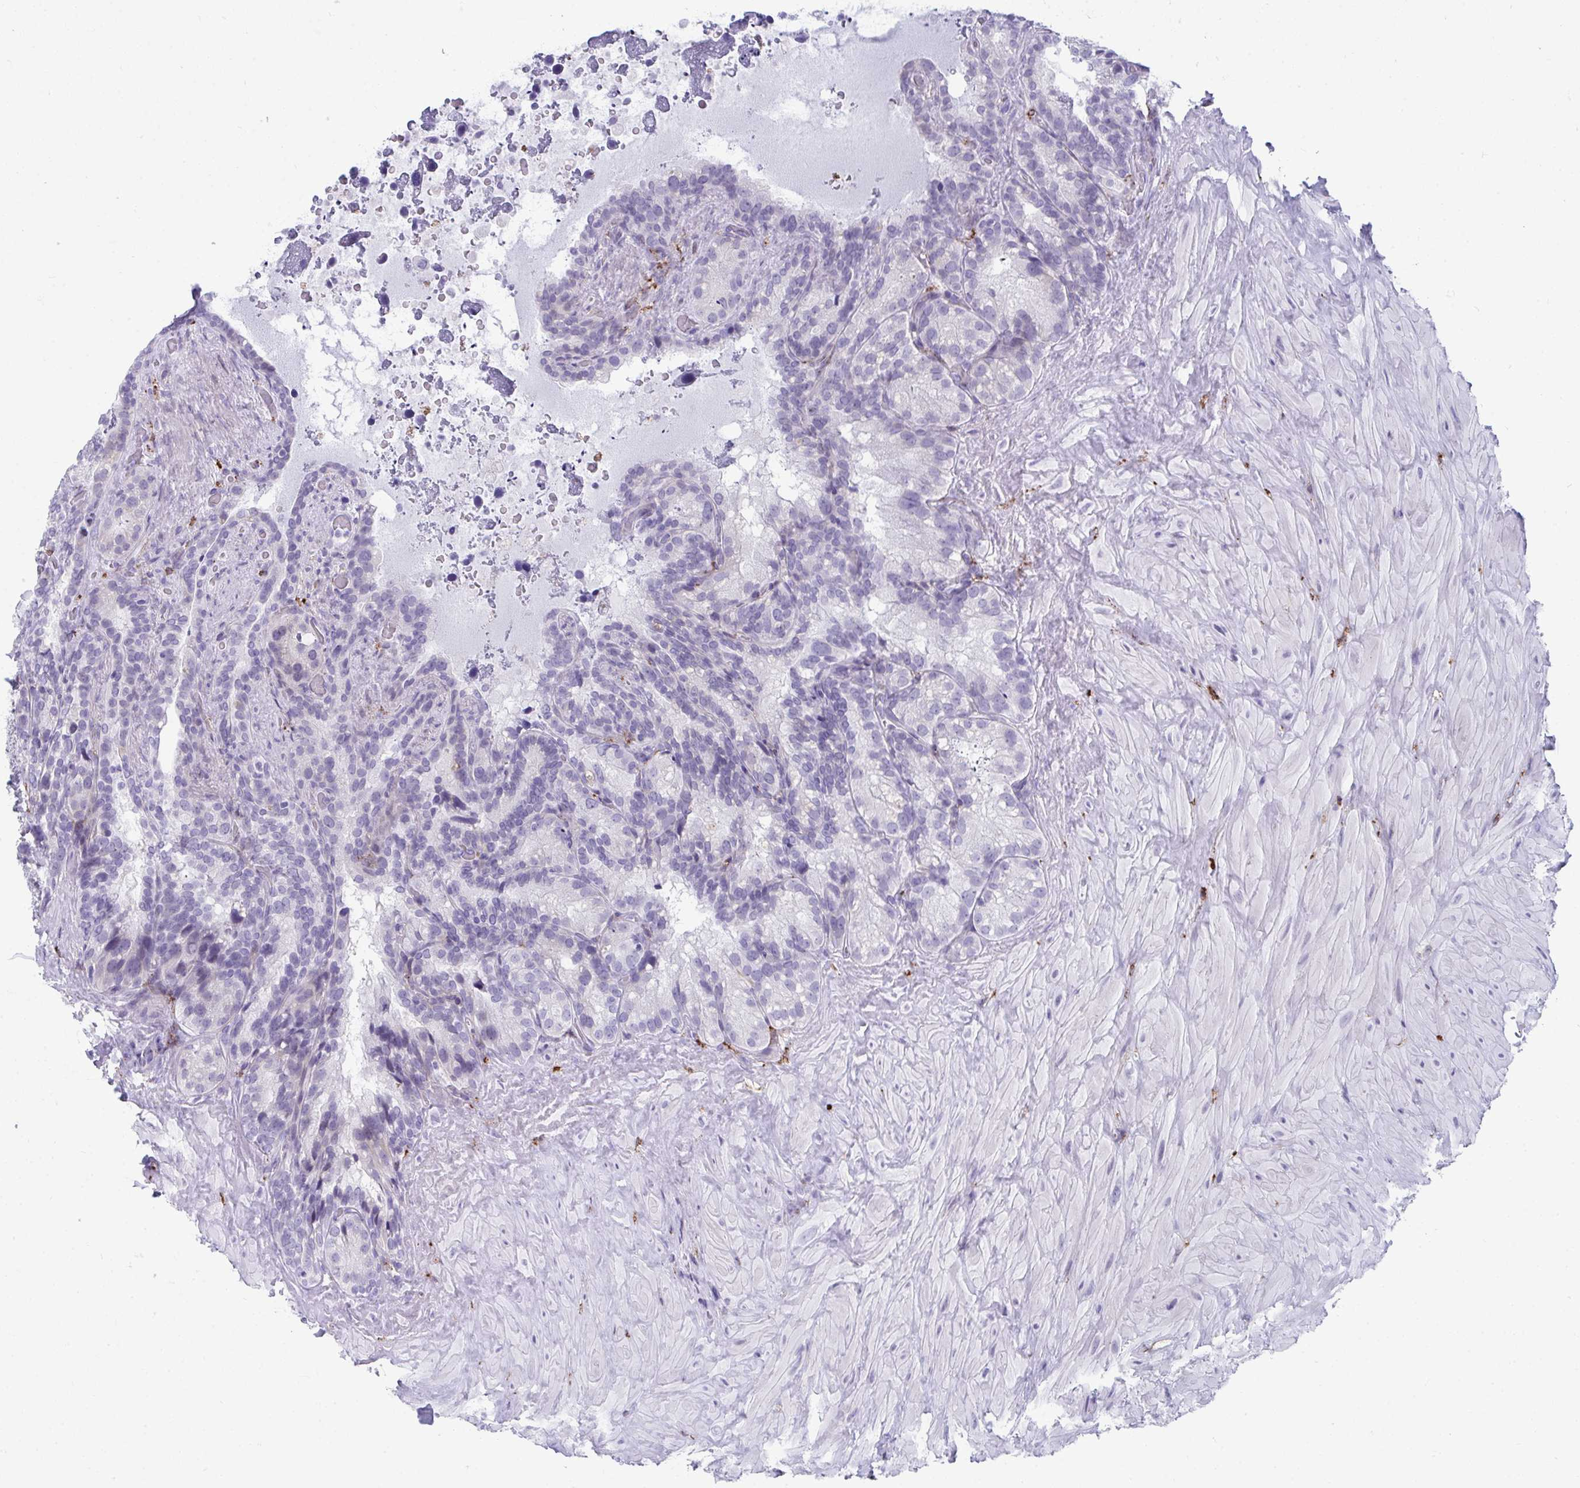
{"staining": {"intensity": "negative", "quantity": "none", "location": "none"}, "tissue": "seminal vesicle", "cell_type": "Glandular cells", "image_type": "normal", "snomed": [{"axis": "morphology", "description": "Normal tissue, NOS"}, {"axis": "topography", "description": "Seminal veicle"}], "caption": "Glandular cells show no significant protein staining in normal seminal vesicle. (IHC, brightfield microscopy, high magnification).", "gene": "CD163", "patient": {"sex": "male", "age": 60}}